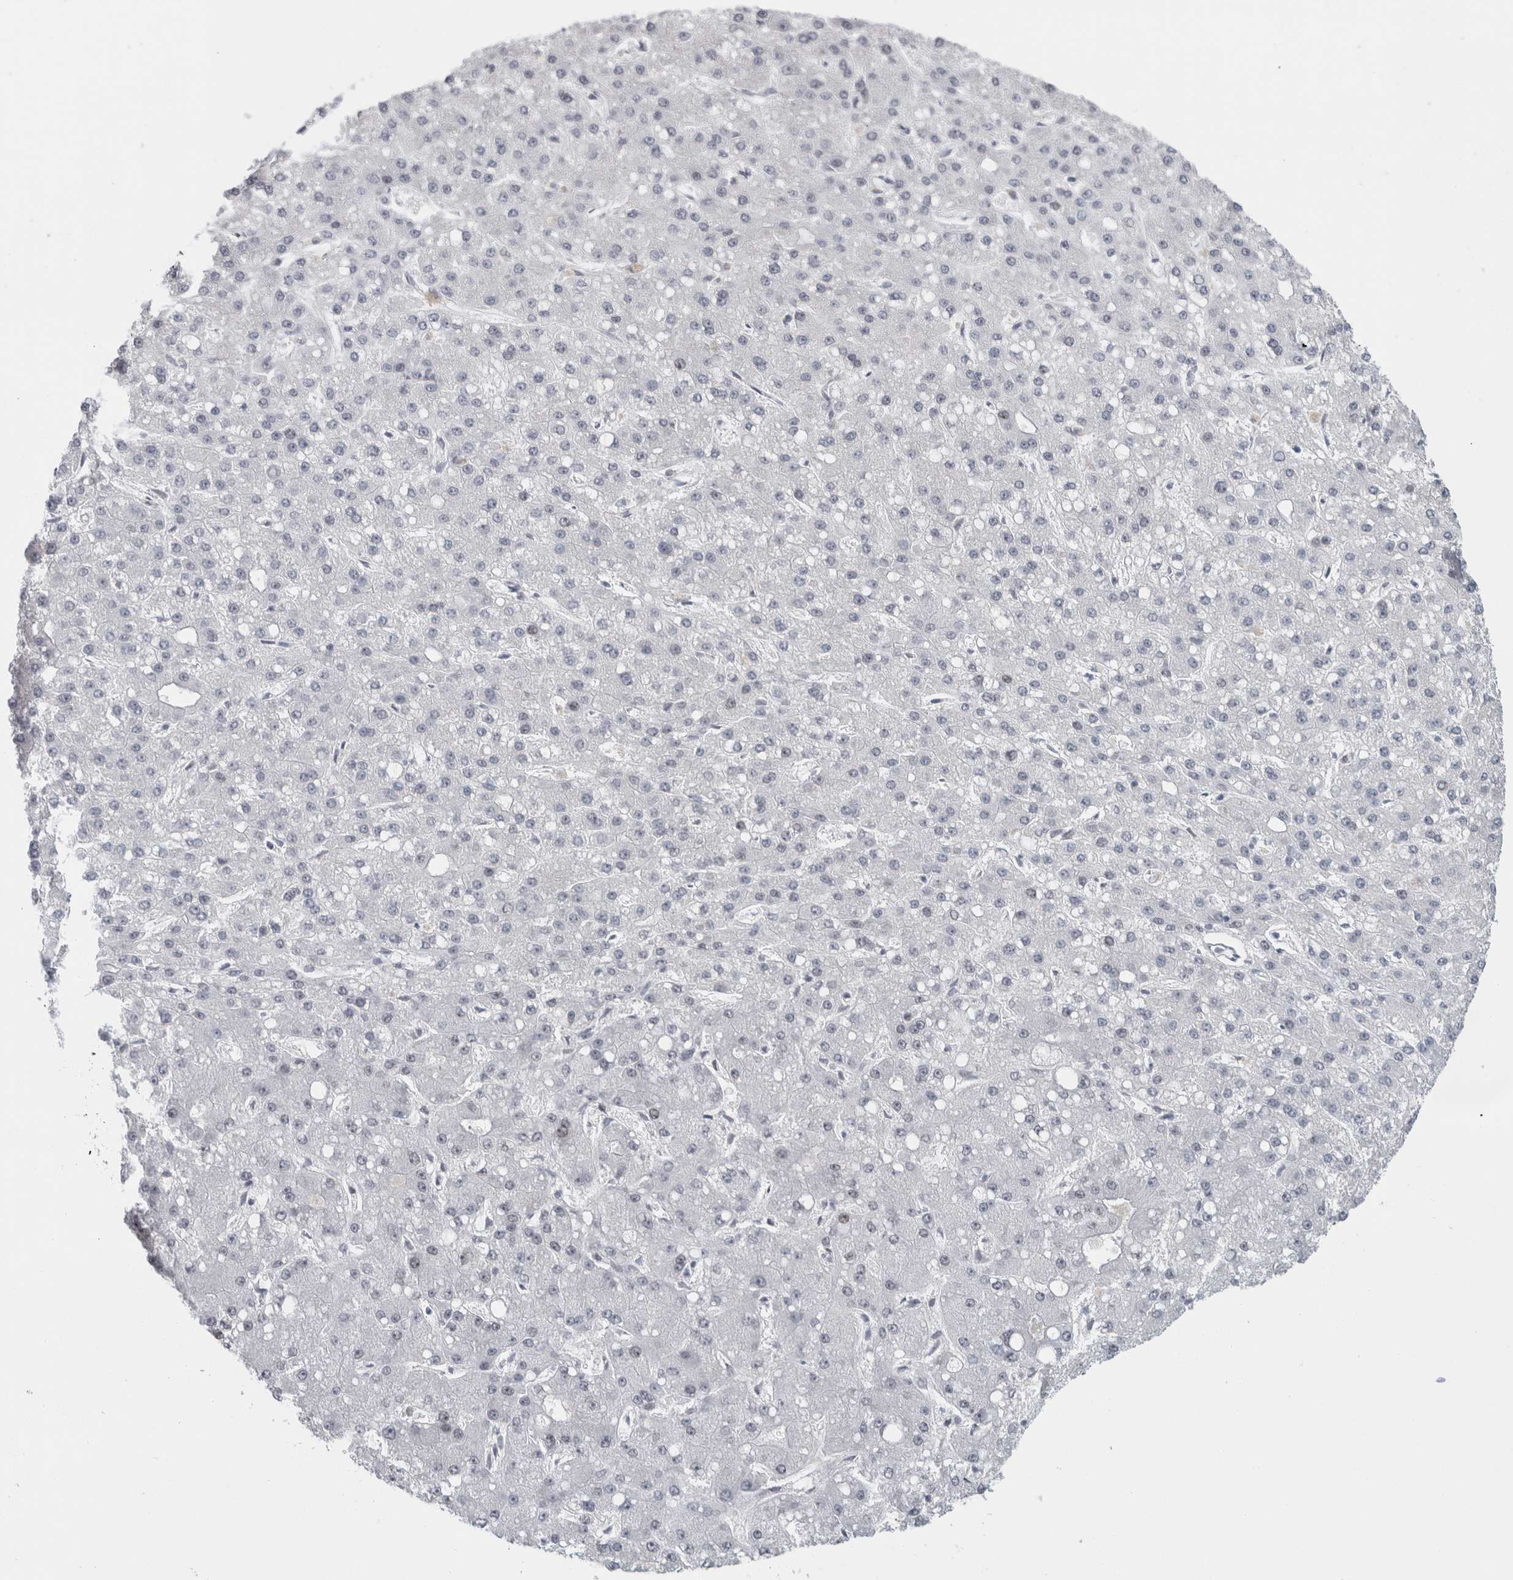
{"staining": {"intensity": "negative", "quantity": "none", "location": "none"}, "tissue": "liver cancer", "cell_type": "Tumor cells", "image_type": "cancer", "snomed": [{"axis": "morphology", "description": "Carcinoma, Hepatocellular, NOS"}, {"axis": "topography", "description": "Liver"}], "caption": "Human liver cancer stained for a protein using IHC displays no expression in tumor cells.", "gene": "ZNF770", "patient": {"sex": "male", "age": 67}}